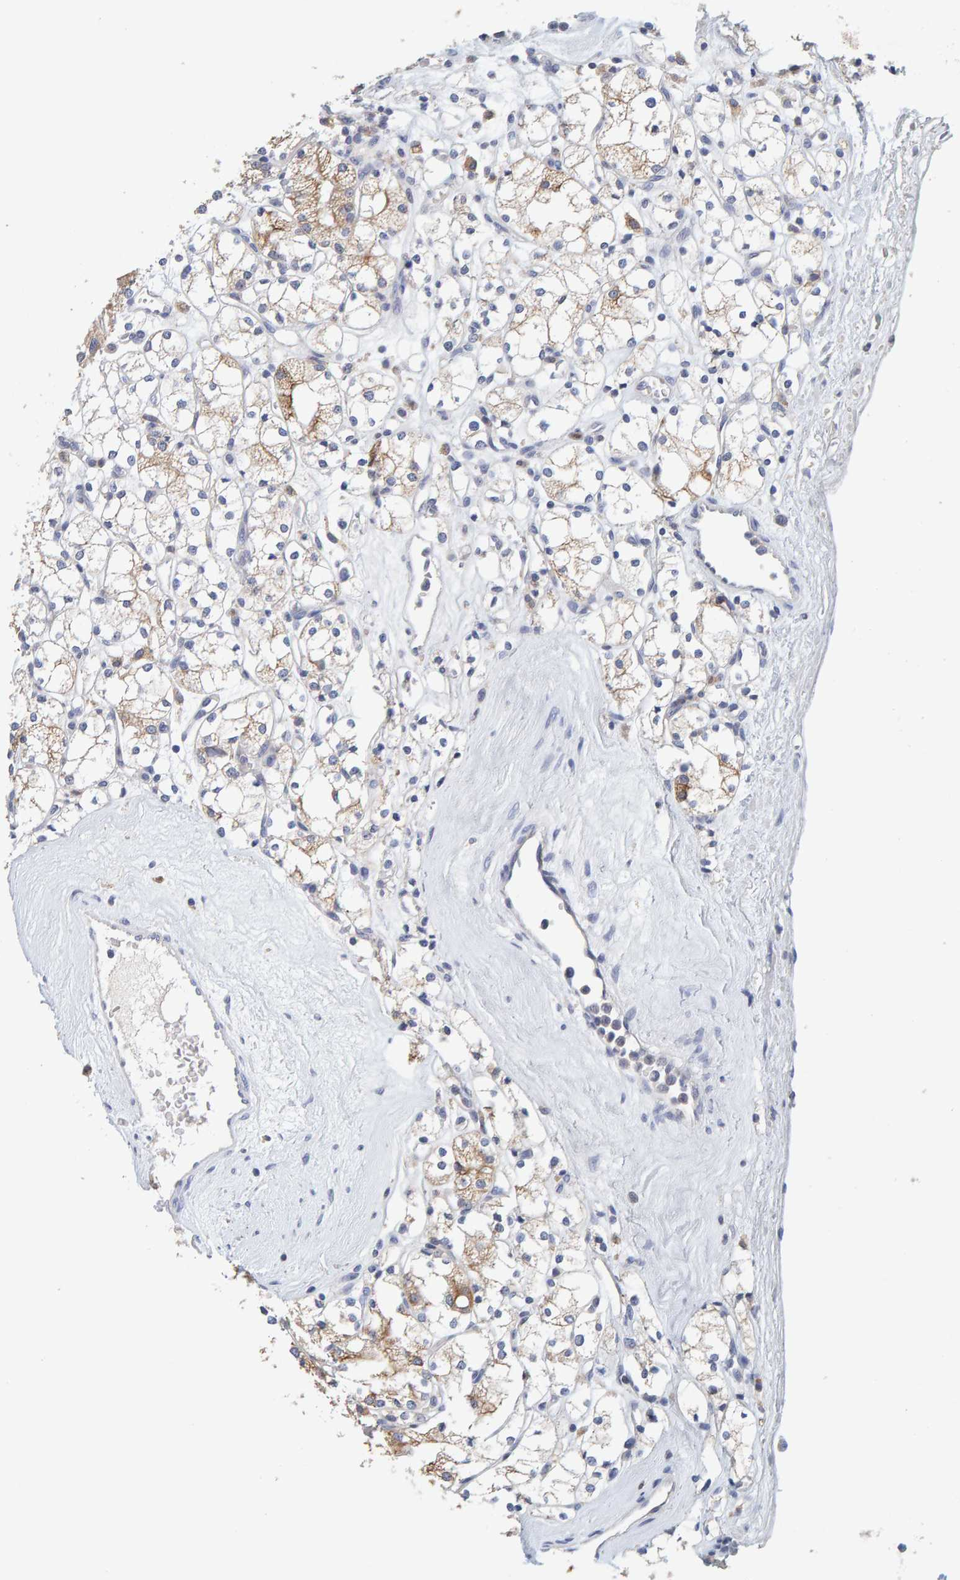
{"staining": {"intensity": "weak", "quantity": ">75%", "location": "cytoplasmic/membranous"}, "tissue": "renal cancer", "cell_type": "Tumor cells", "image_type": "cancer", "snomed": [{"axis": "morphology", "description": "Adenocarcinoma, NOS"}, {"axis": "topography", "description": "Kidney"}], "caption": "About >75% of tumor cells in renal adenocarcinoma show weak cytoplasmic/membranous protein positivity as visualized by brown immunohistochemical staining.", "gene": "SGPL1", "patient": {"sex": "male", "age": 77}}